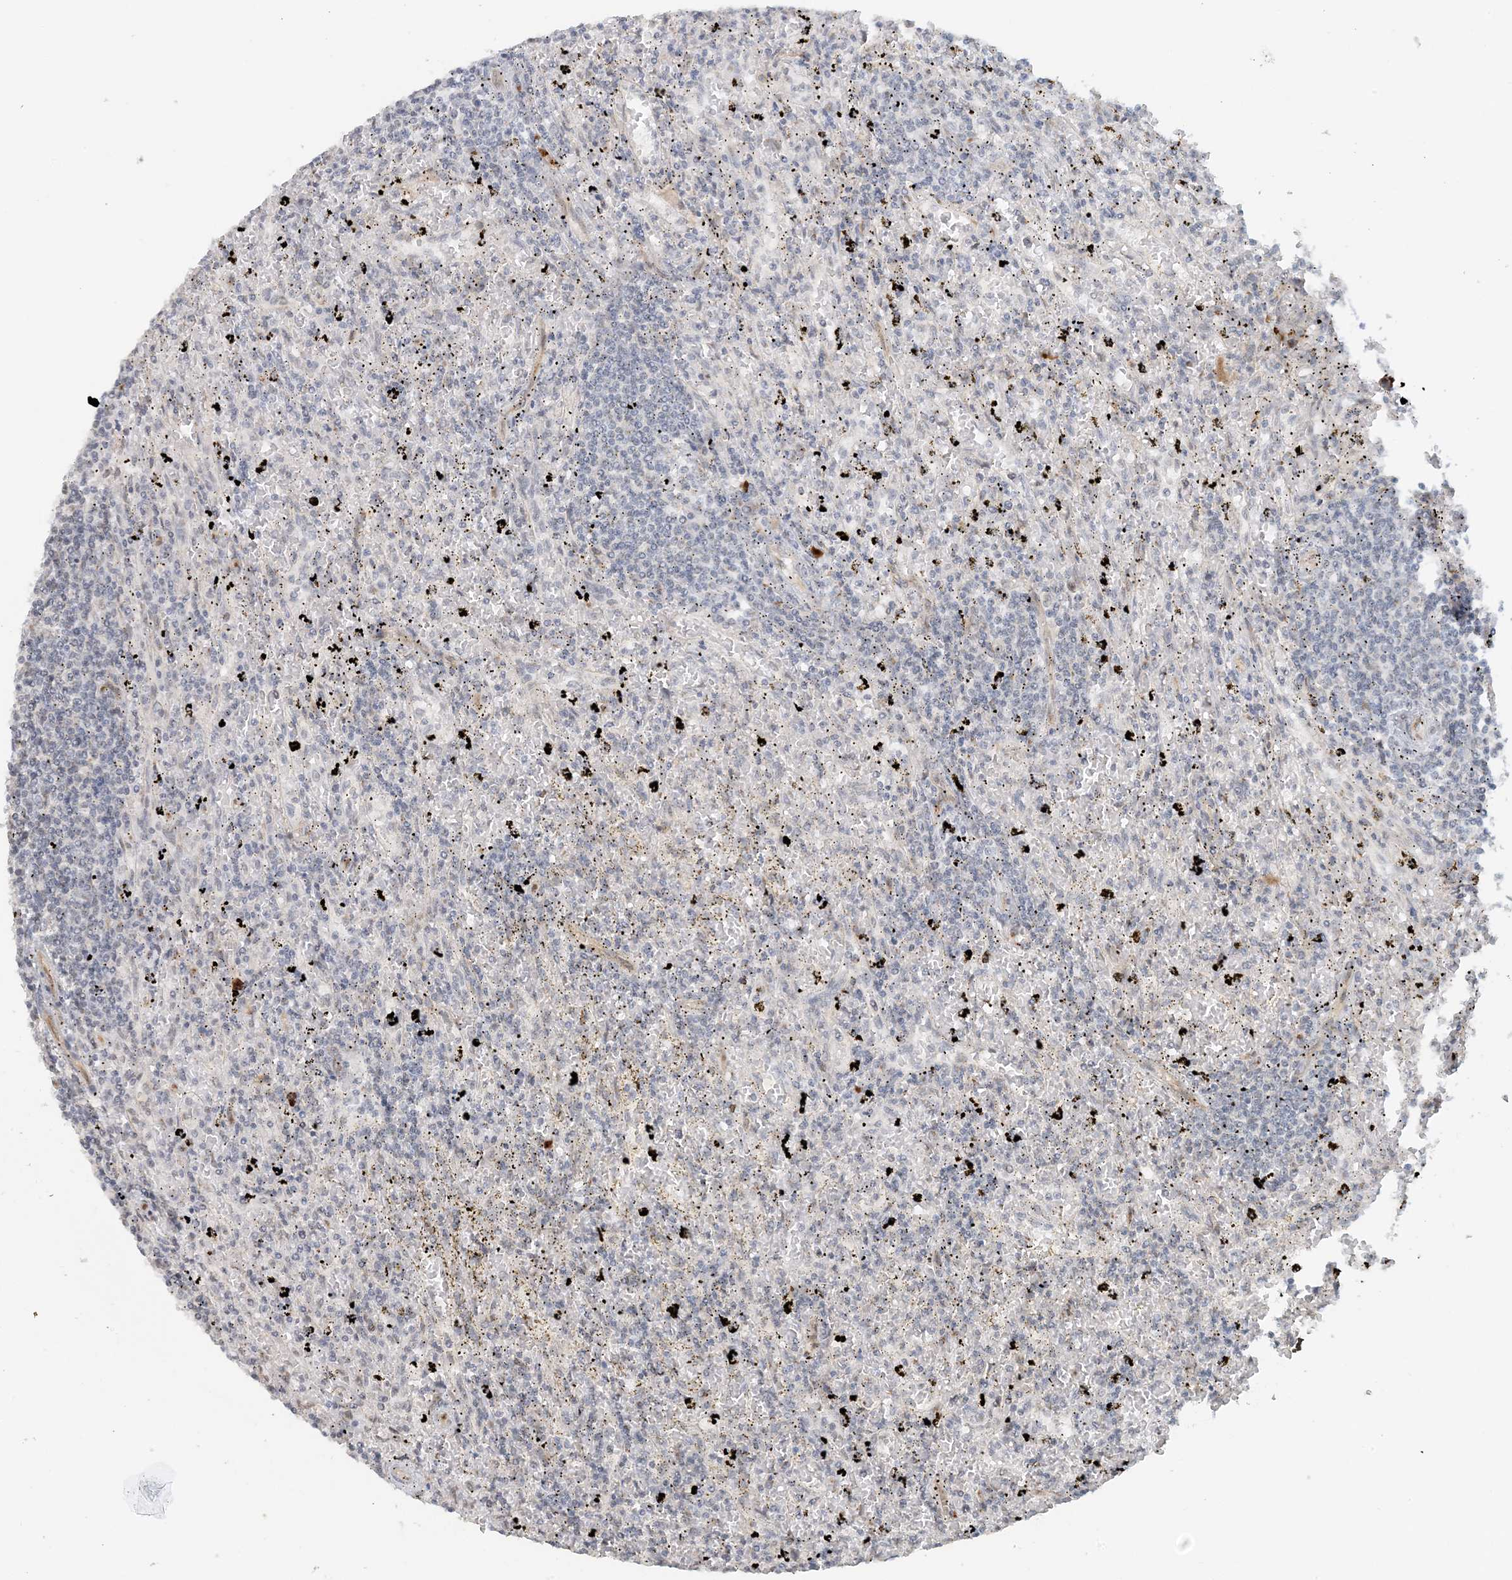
{"staining": {"intensity": "negative", "quantity": "none", "location": "none"}, "tissue": "lymphoma", "cell_type": "Tumor cells", "image_type": "cancer", "snomed": [{"axis": "morphology", "description": "Malignant lymphoma, non-Hodgkin's type, Low grade"}, {"axis": "topography", "description": "Spleen"}], "caption": "Immunohistochemical staining of malignant lymphoma, non-Hodgkin's type (low-grade) reveals no significant staining in tumor cells.", "gene": "ZCCHC4", "patient": {"sex": "male", "age": 76}}